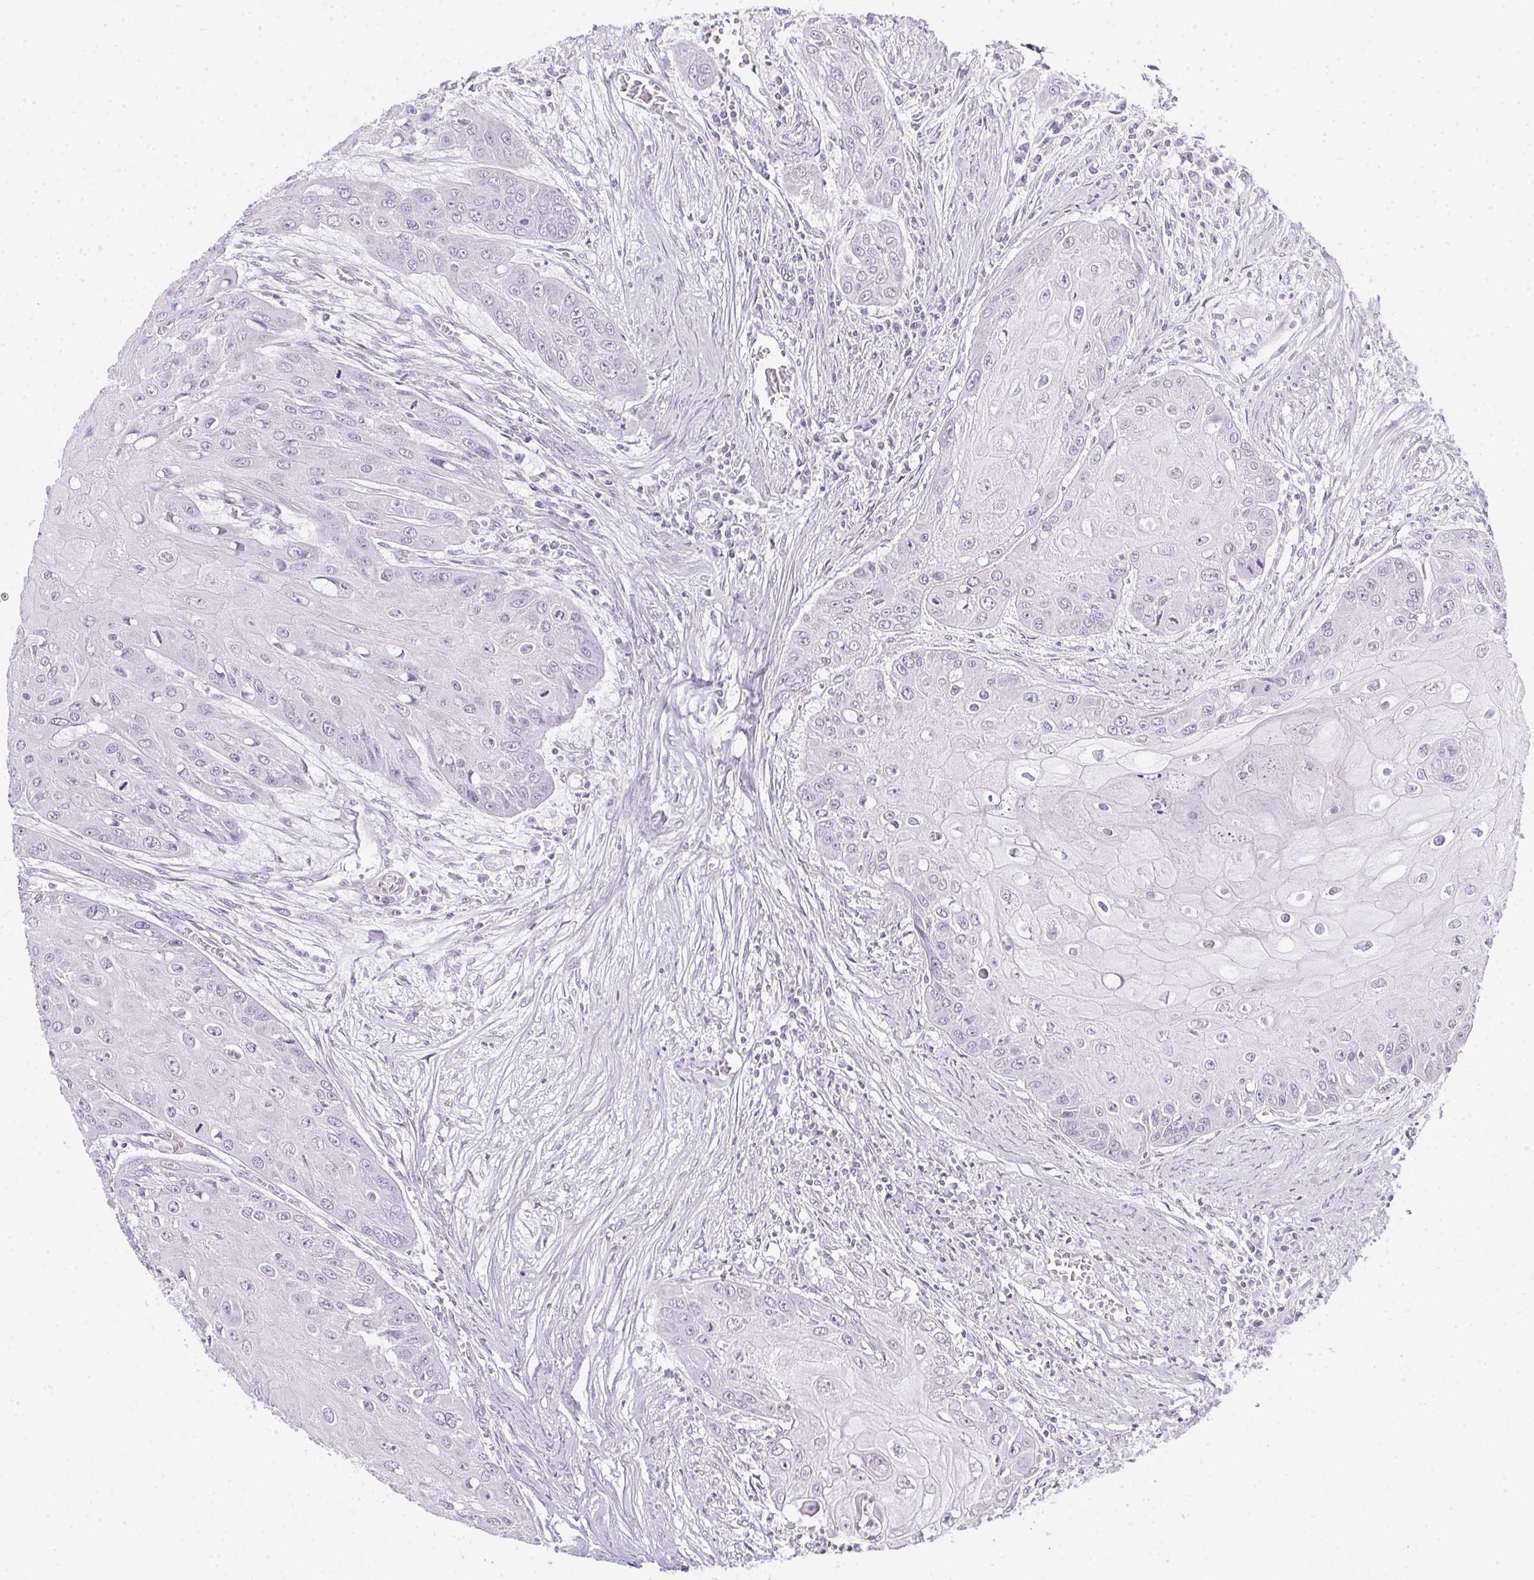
{"staining": {"intensity": "negative", "quantity": "none", "location": "none"}, "tissue": "head and neck cancer", "cell_type": "Tumor cells", "image_type": "cancer", "snomed": [{"axis": "morphology", "description": "Squamous cell carcinoma, NOS"}, {"axis": "topography", "description": "Oral tissue"}, {"axis": "topography", "description": "Head-Neck"}], "caption": "Immunohistochemical staining of head and neck cancer displays no significant staining in tumor cells.", "gene": "SPACA5B", "patient": {"sex": "male", "age": 71}}